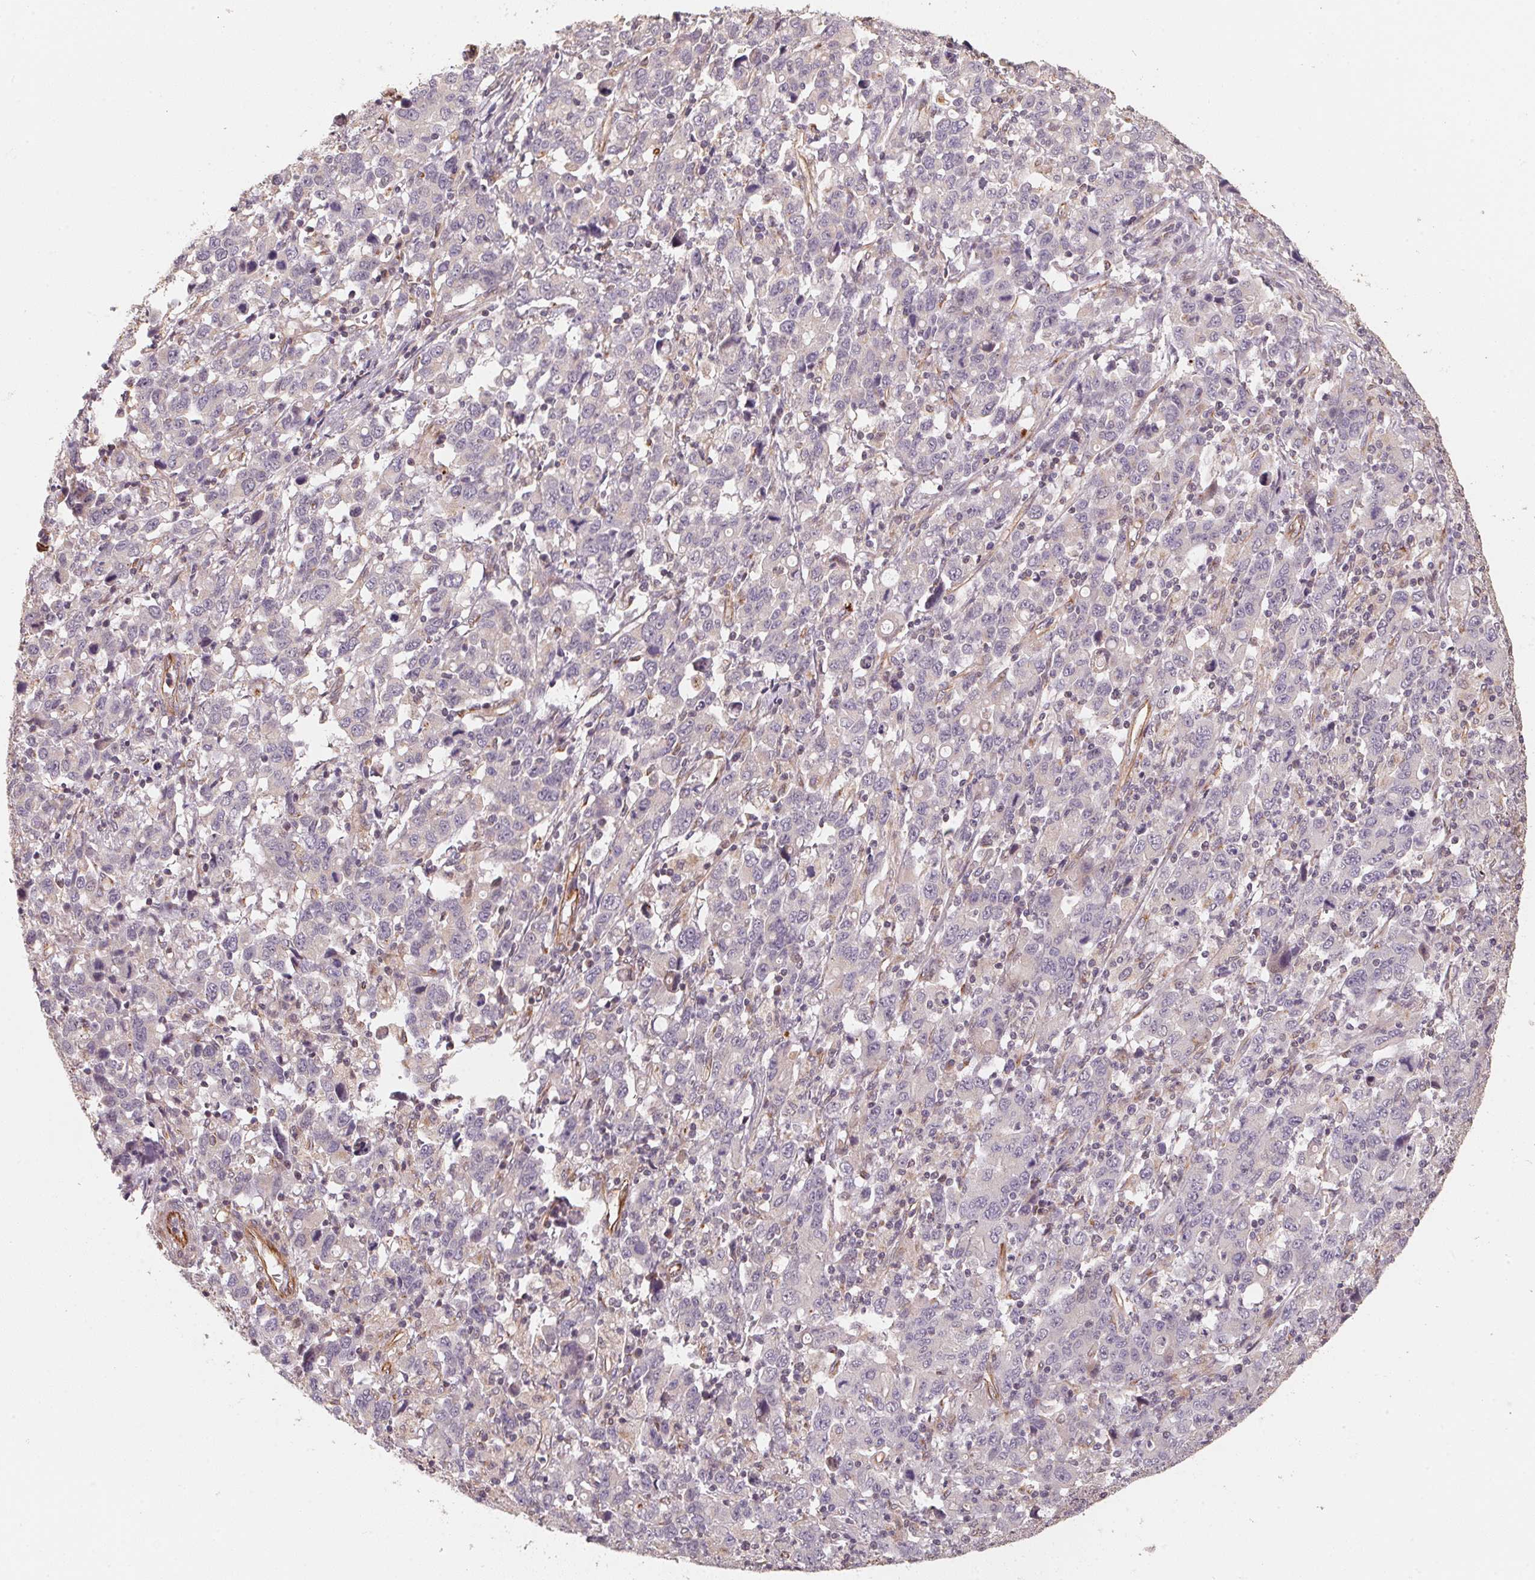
{"staining": {"intensity": "negative", "quantity": "none", "location": "none"}, "tissue": "stomach cancer", "cell_type": "Tumor cells", "image_type": "cancer", "snomed": [{"axis": "morphology", "description": "Adenocarcinoma, NOS"}, {"axis": "topography", "description": "Stomach, upper"}], "caption": "A high-resolution histopathology image shows immunohistochemistry (IHC) staining of stomach cancer (adenocarcinoma), which reveals no significant expression in tumor cells.", "gene": "TSPAN12", "patient": {"sex": "male", "age": 69}}